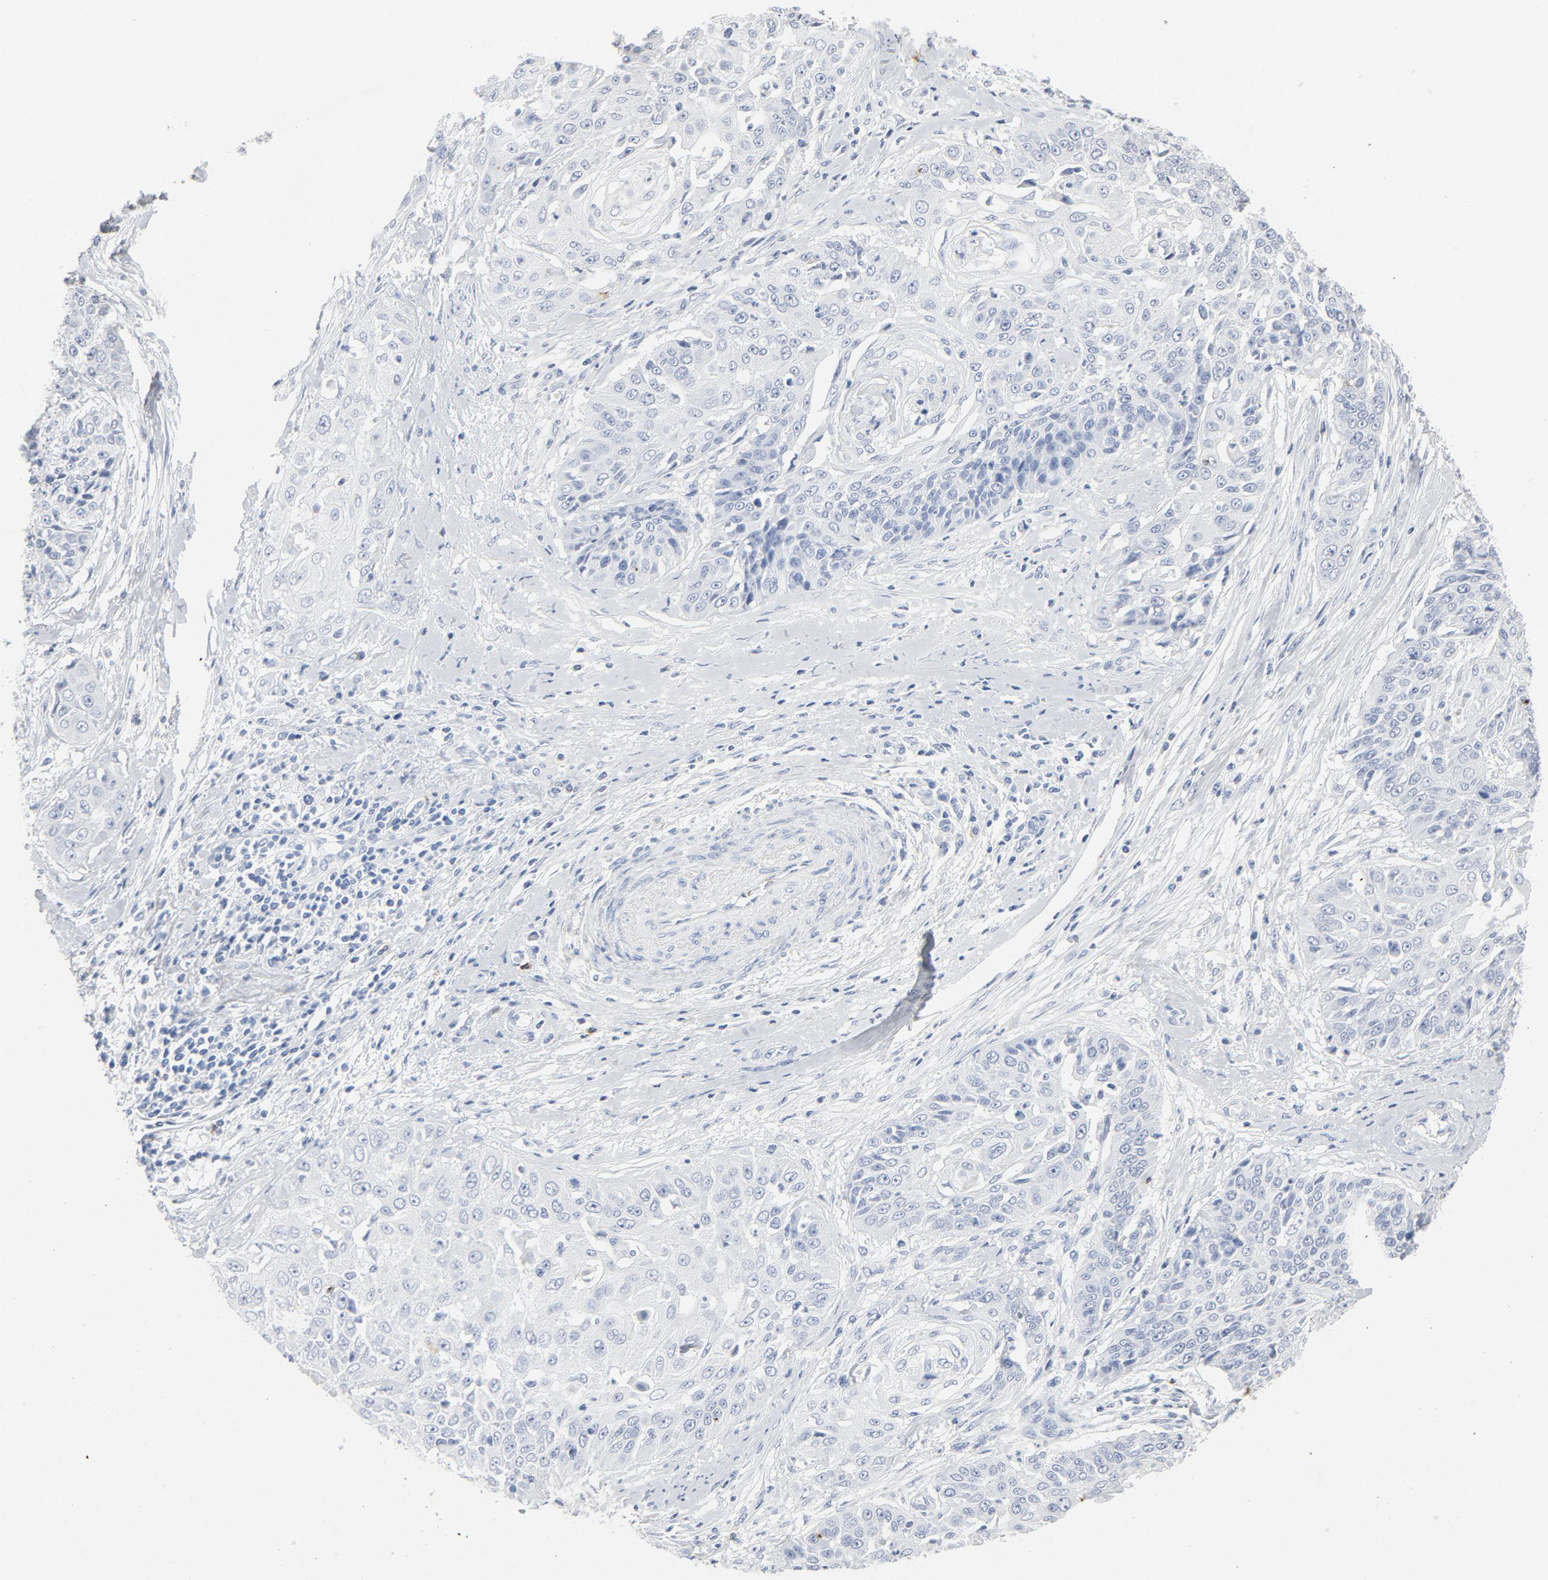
{"staining": {"intensity": "negative", "quantity": "none", "location": "none"}, "tissue": "cervical cancer", "cell_type": "Tumor cells", "image_type": "cancer", "snomed": [{"axis": "morphology", "description": "Squamous cell carcinoma, NOS"}, {"axis": "topography", "description": "Cervix"}], "caption": "Cervical cancer (squamous cell carcinoma) stained for a protein using immunohistochemistry displays no expression tumor cells.", "gene": "PTPRB", "patient": {"sex": "female", "age": 64}}